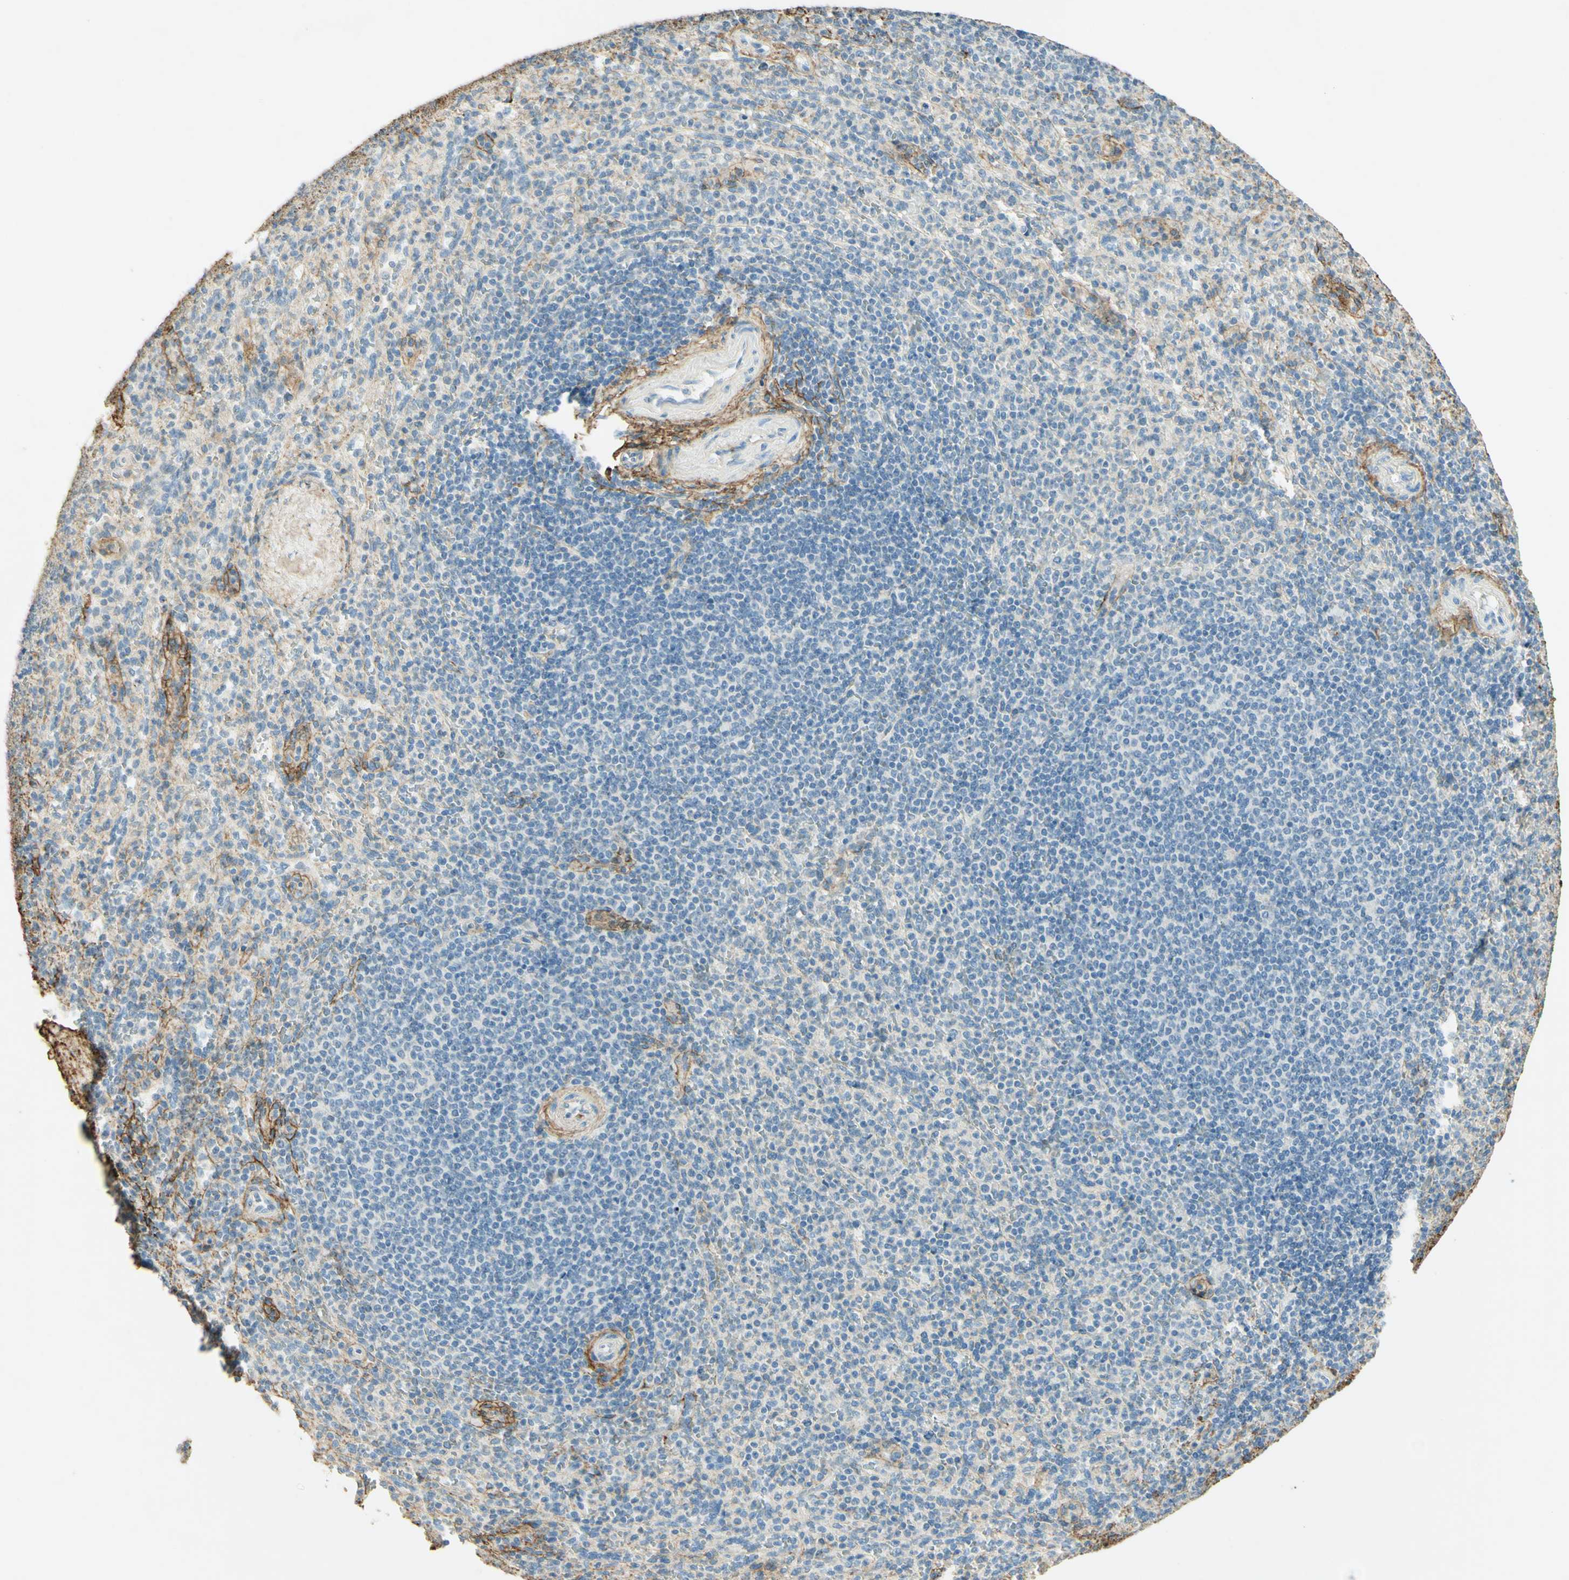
{"staining": {"intensity": "strong", "quantity": "<25%", "location": "cytoplasmic/membranous"}, "tissue": "spleen", "cell_type": "Cells in red pulp", "image_type": "normal", "snomed": [{"axis": "morphology", "description": "Normal tissue, NOS"}, {"axis": "topography", "description": "Spleen"}], "caption": "A brown stain highlights strong cytoplasmic/membranous expression of a protein in cells in red pulp of normal human spleen. The staining was performed using DAB to visualize the protein expression in brown, while the nuclei were stained in blue with hematoxylin (Magnification: 20x).", "gene": "TNN", "patient": {"sex": "male", "age": 36}}